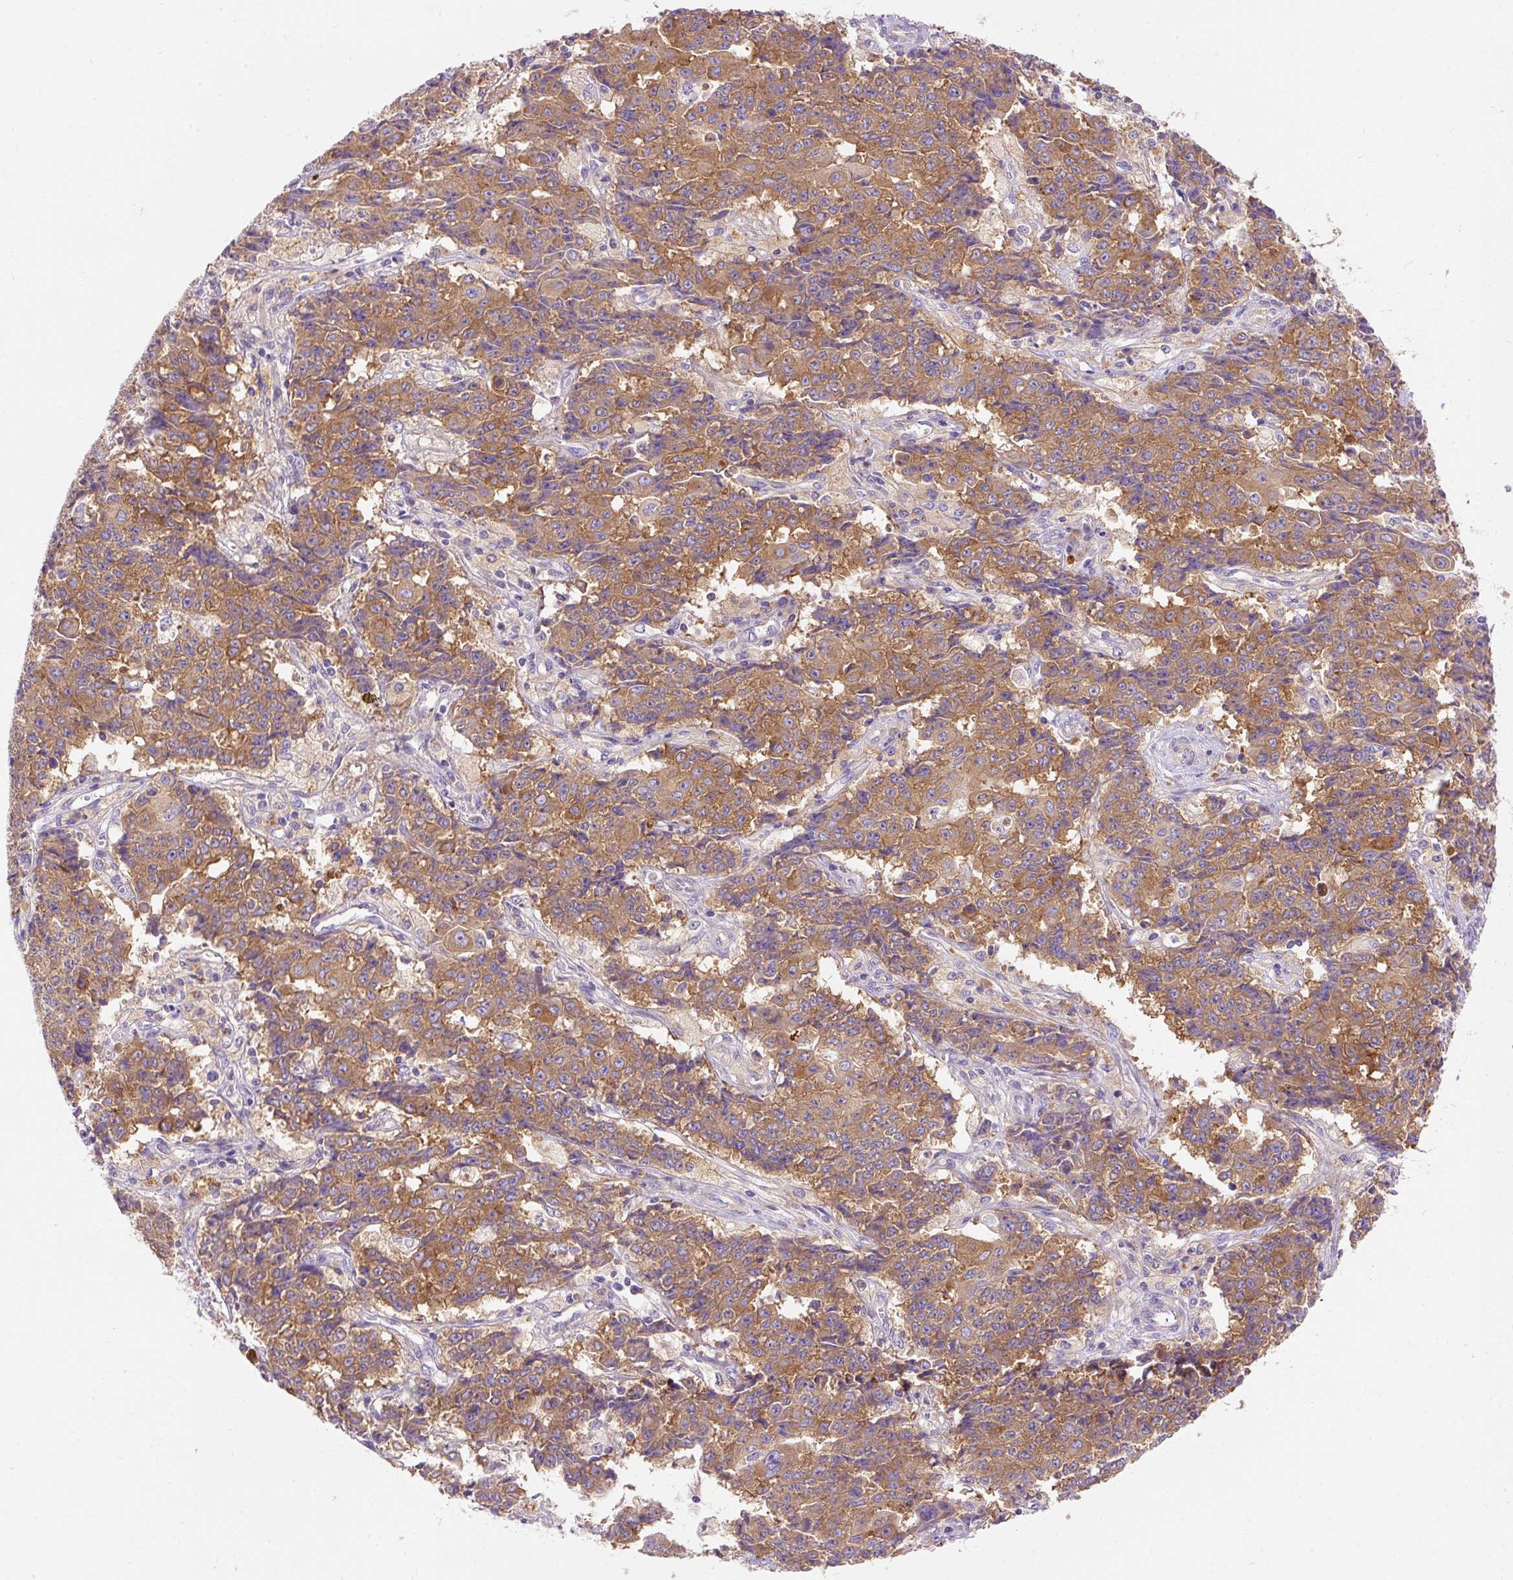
{"staining": {"intensity": "moderate", "quantity": ">75%", "location": "cytoplasmic/membranous"}, "tissue": "ovarian cancer", "cell_type": "Tumor cells", "image_type": "cancer", "snomed": [{"axis": "morphology", "description": "Carcinoma, endometroid"}, {"axis": "topography", "description": "Ovary"}], "caption": "Protein expression analysis of endometroid carcinoma (ovarian) shows moderate cytoplasmic/membranous staining in approximately >75% of tumor cells.", "gene": "OR4K15", "patient": {"sex": "female", "age": 42}}